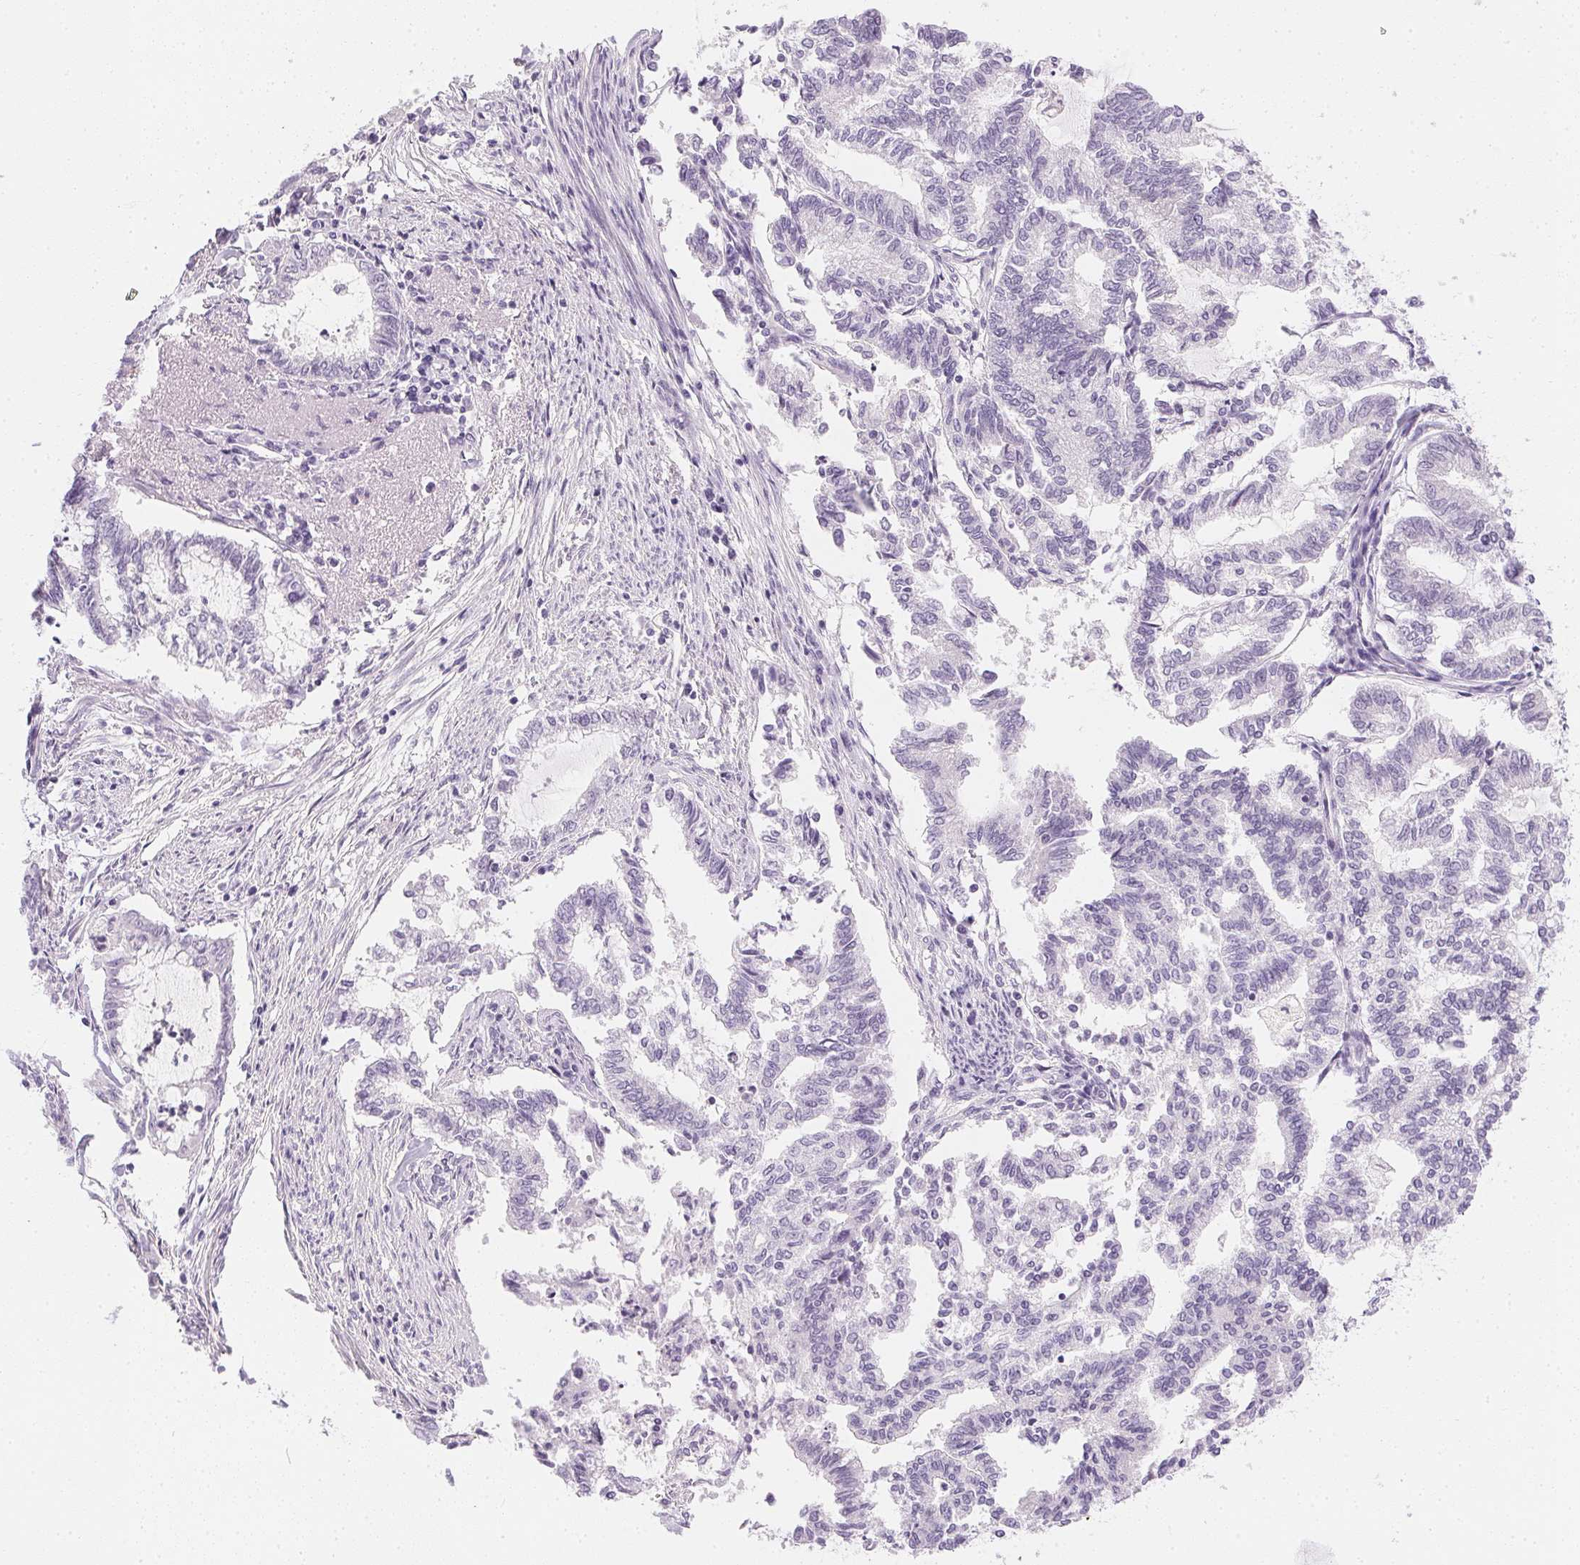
{"staining": {"intensity": "negative", "quantity": "none", "location": "none"}, "tissue": "endometrial cancer", "cell_type": "Tumor cells", "image_type": "cancer", "snomed": [{"axis": "morphology", "description": "Adenocarcinoma, NOS"}, {"axis": "topography", "description": "Endometrium"}], "caption": "DAB (3,3'-diaminobenzidine) immunohistochemical staining of human adenocarcinoma (endometrial) exhibits no significant positivity in tumor cells.", "gene": "PPY", "patient": {"sex": "female", "age": 79}}